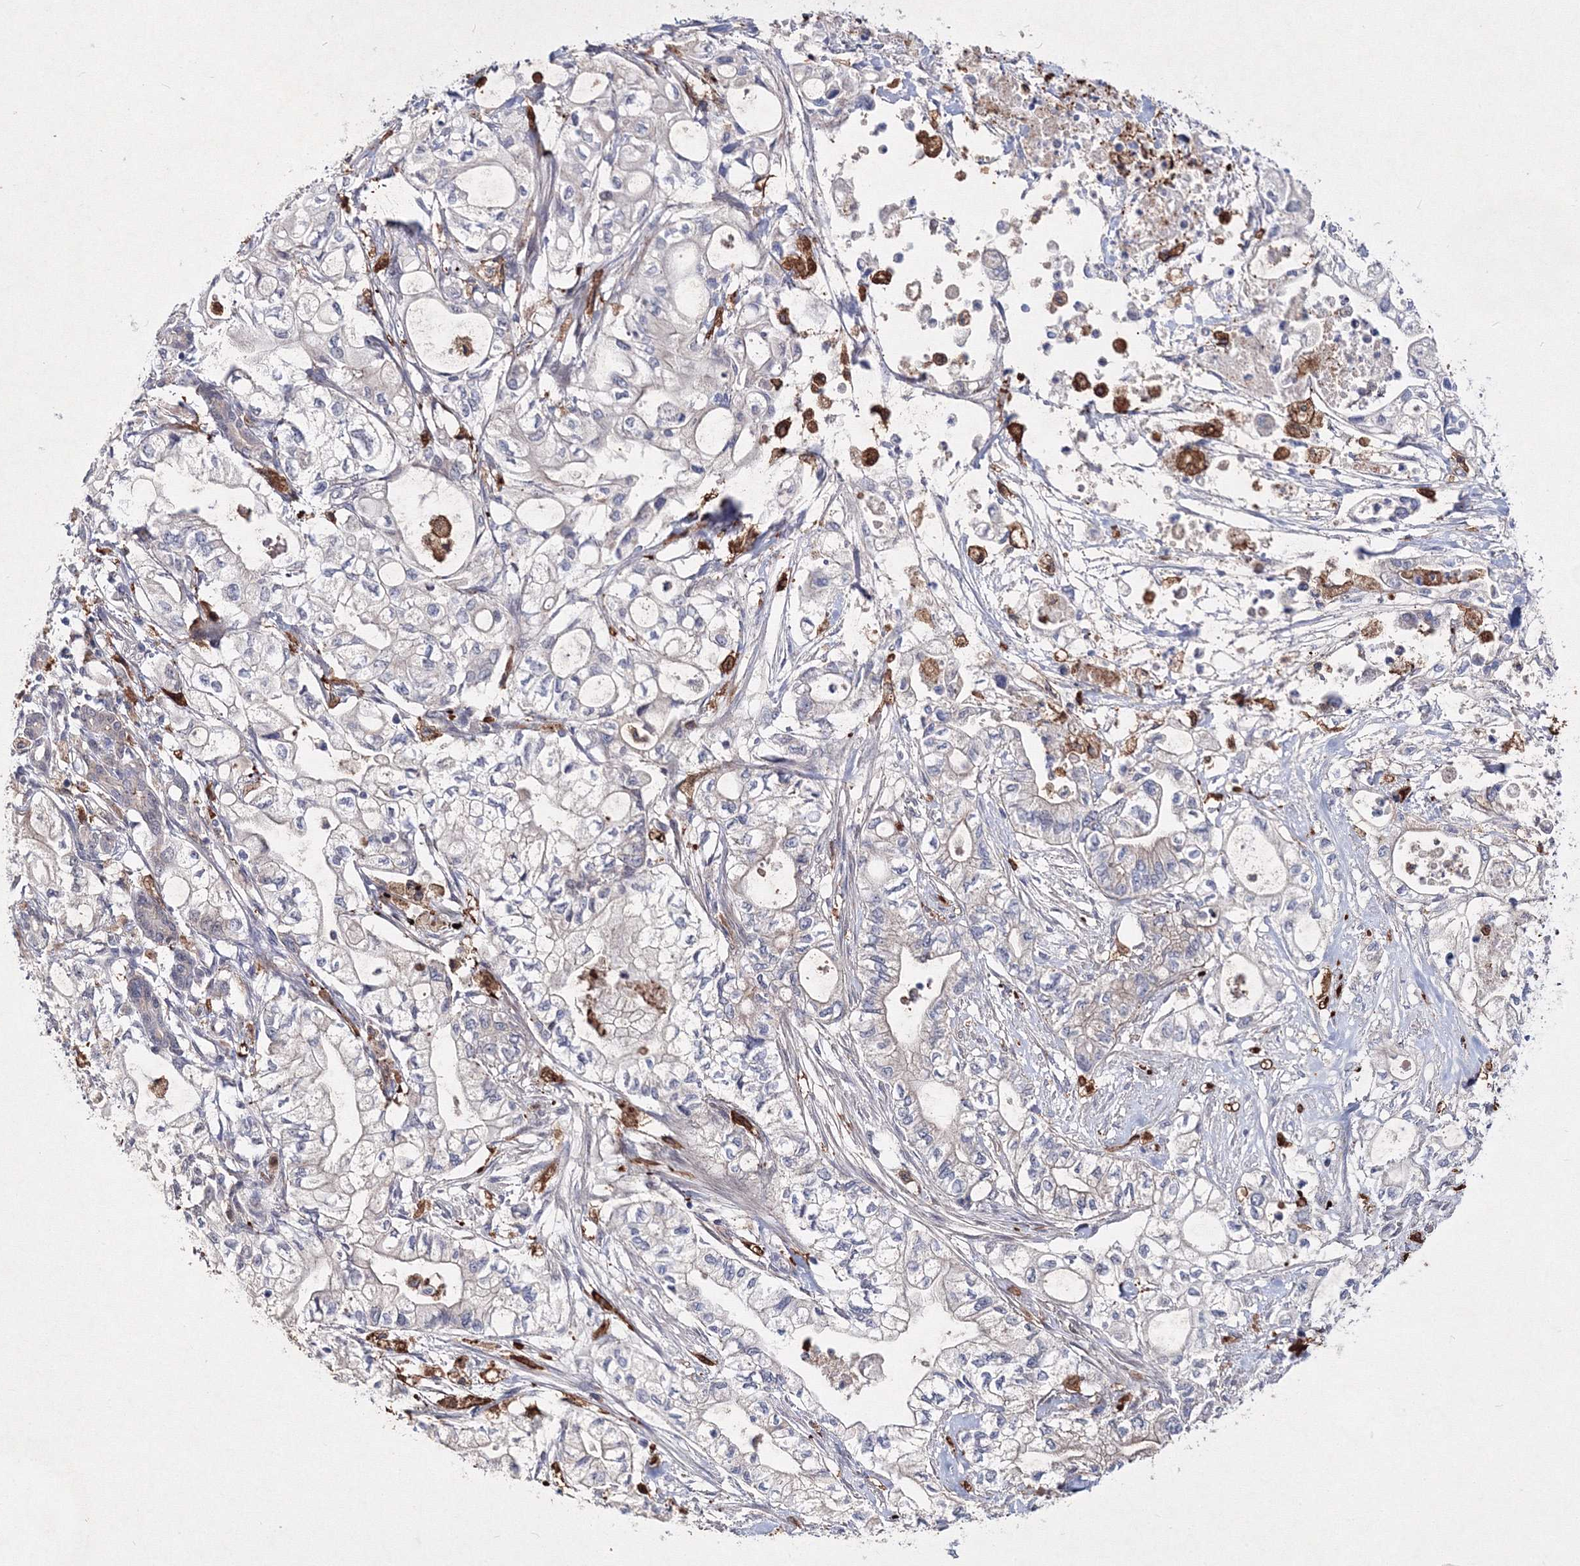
{"staining": {"intensity": "negative", "quantity": "none", "location": "none"}, "tissue": "pancreatic cancer", "cell_type": "Tumor cells", "image_type": "cancer", "snomed": [{"axis": "morphology", "description": "Adenocarcinoma, NOS"}, {"axis": "topography", "description": "Pancreas"}], "caption": "Histopathology image shows no significant protein staining in tumor cells of pancreatic cancer (adenocarcinoma).", "gene": "C11orf52", "patient": {"sex": "male", "age": 79}}